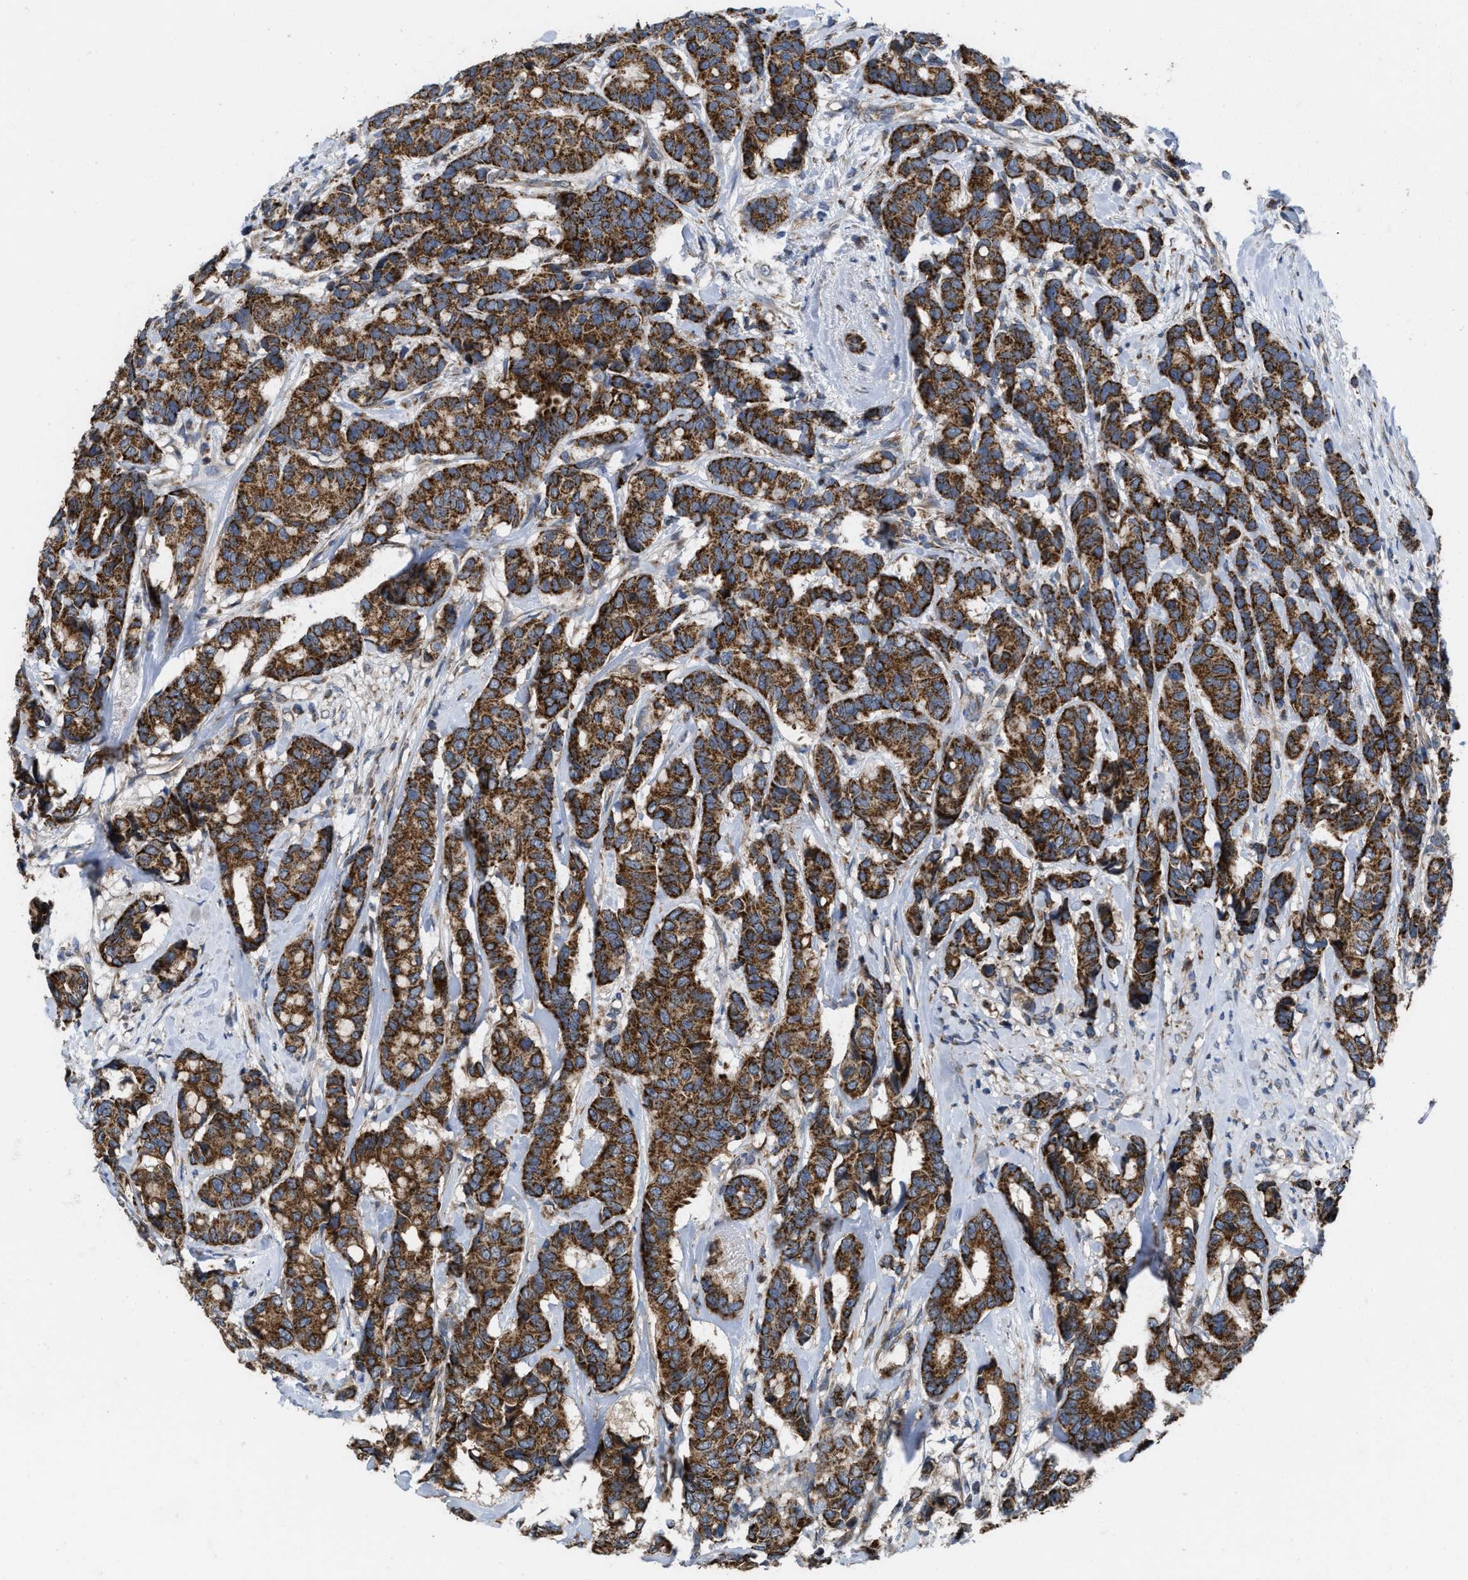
{"staining": {"intensity": "strong", "quantity": ">75%", "location": "cytoplasmic/membranous"}, "tissue": "breast cancer", "cell_type": "Tumor cells", "image_type": "cancer", "snomed": [{"axis": "morphology", "description": "Duct carcinoma"}, {"axis": "topography", "description": "Breast"}], "caption": "Protein expression analysis of human breast cancer reveals strong cytoplasmic/membranous positivity in approximately >75% of tumor cells.", "gene": "AKAP1", "patient": {"sex": "female", "age": 87}}